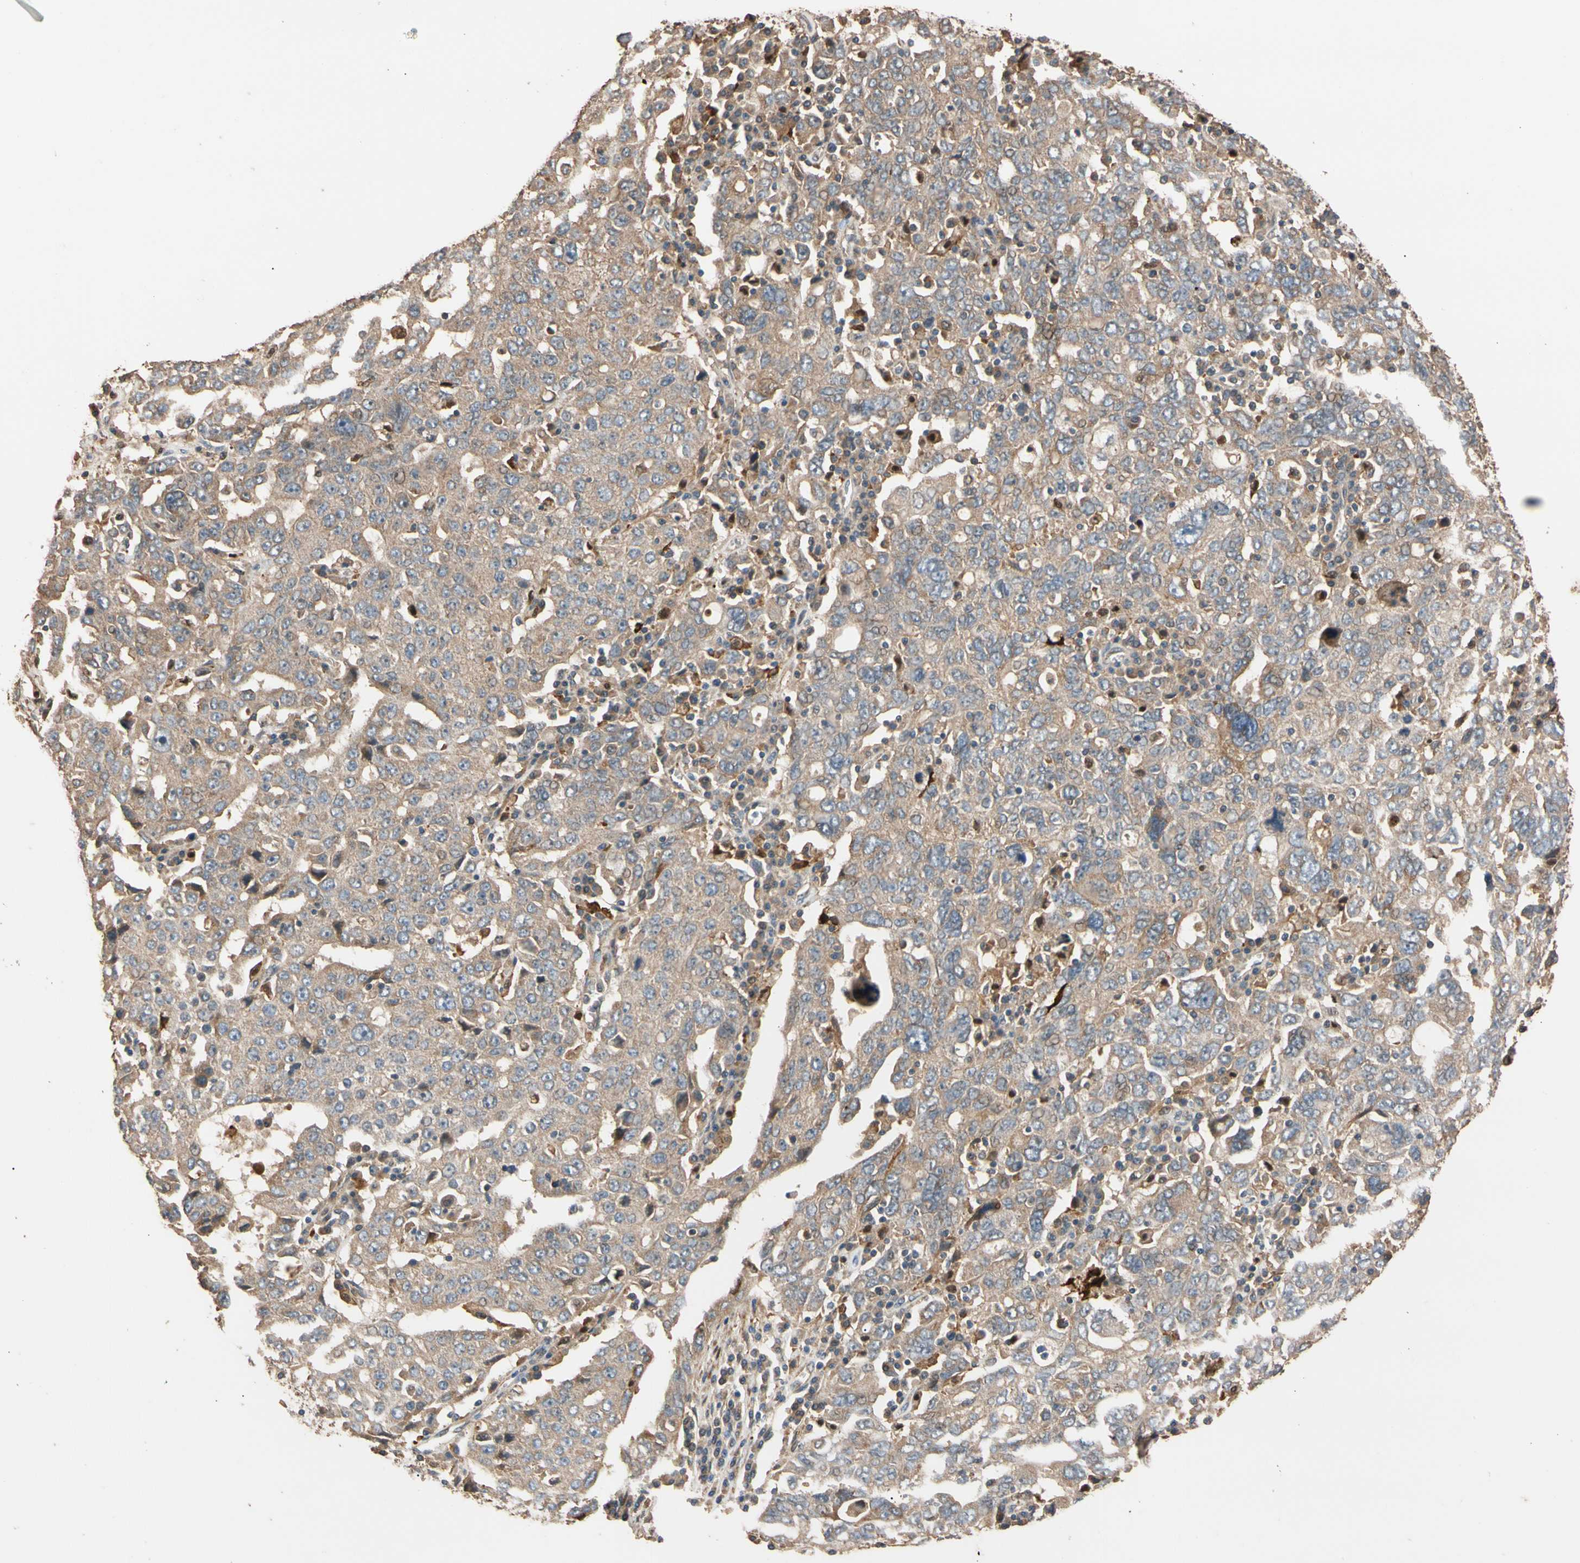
{"staining": {"intensity": "weak", "quantity": "25%-75%", "location": "cytoplasmic/membranous"}, "tissue": "ovarian cancer", "cell_type": "Tumor cells", "image_type": "cancer", "snomed": [{"axis": "morphology", "description": "Carcinoma, endometroid"}, {"axis": "topography", "description": "Ovary"}], "caption": "The histopathology image exhibits staining of ovarian endometroid carcinoma, revealing weak cytoplasmic/membranous protein positivity (brown color) within tumor cells.", "gene": "MGRN1", "patient": {"sex": "female", "age": 62}}